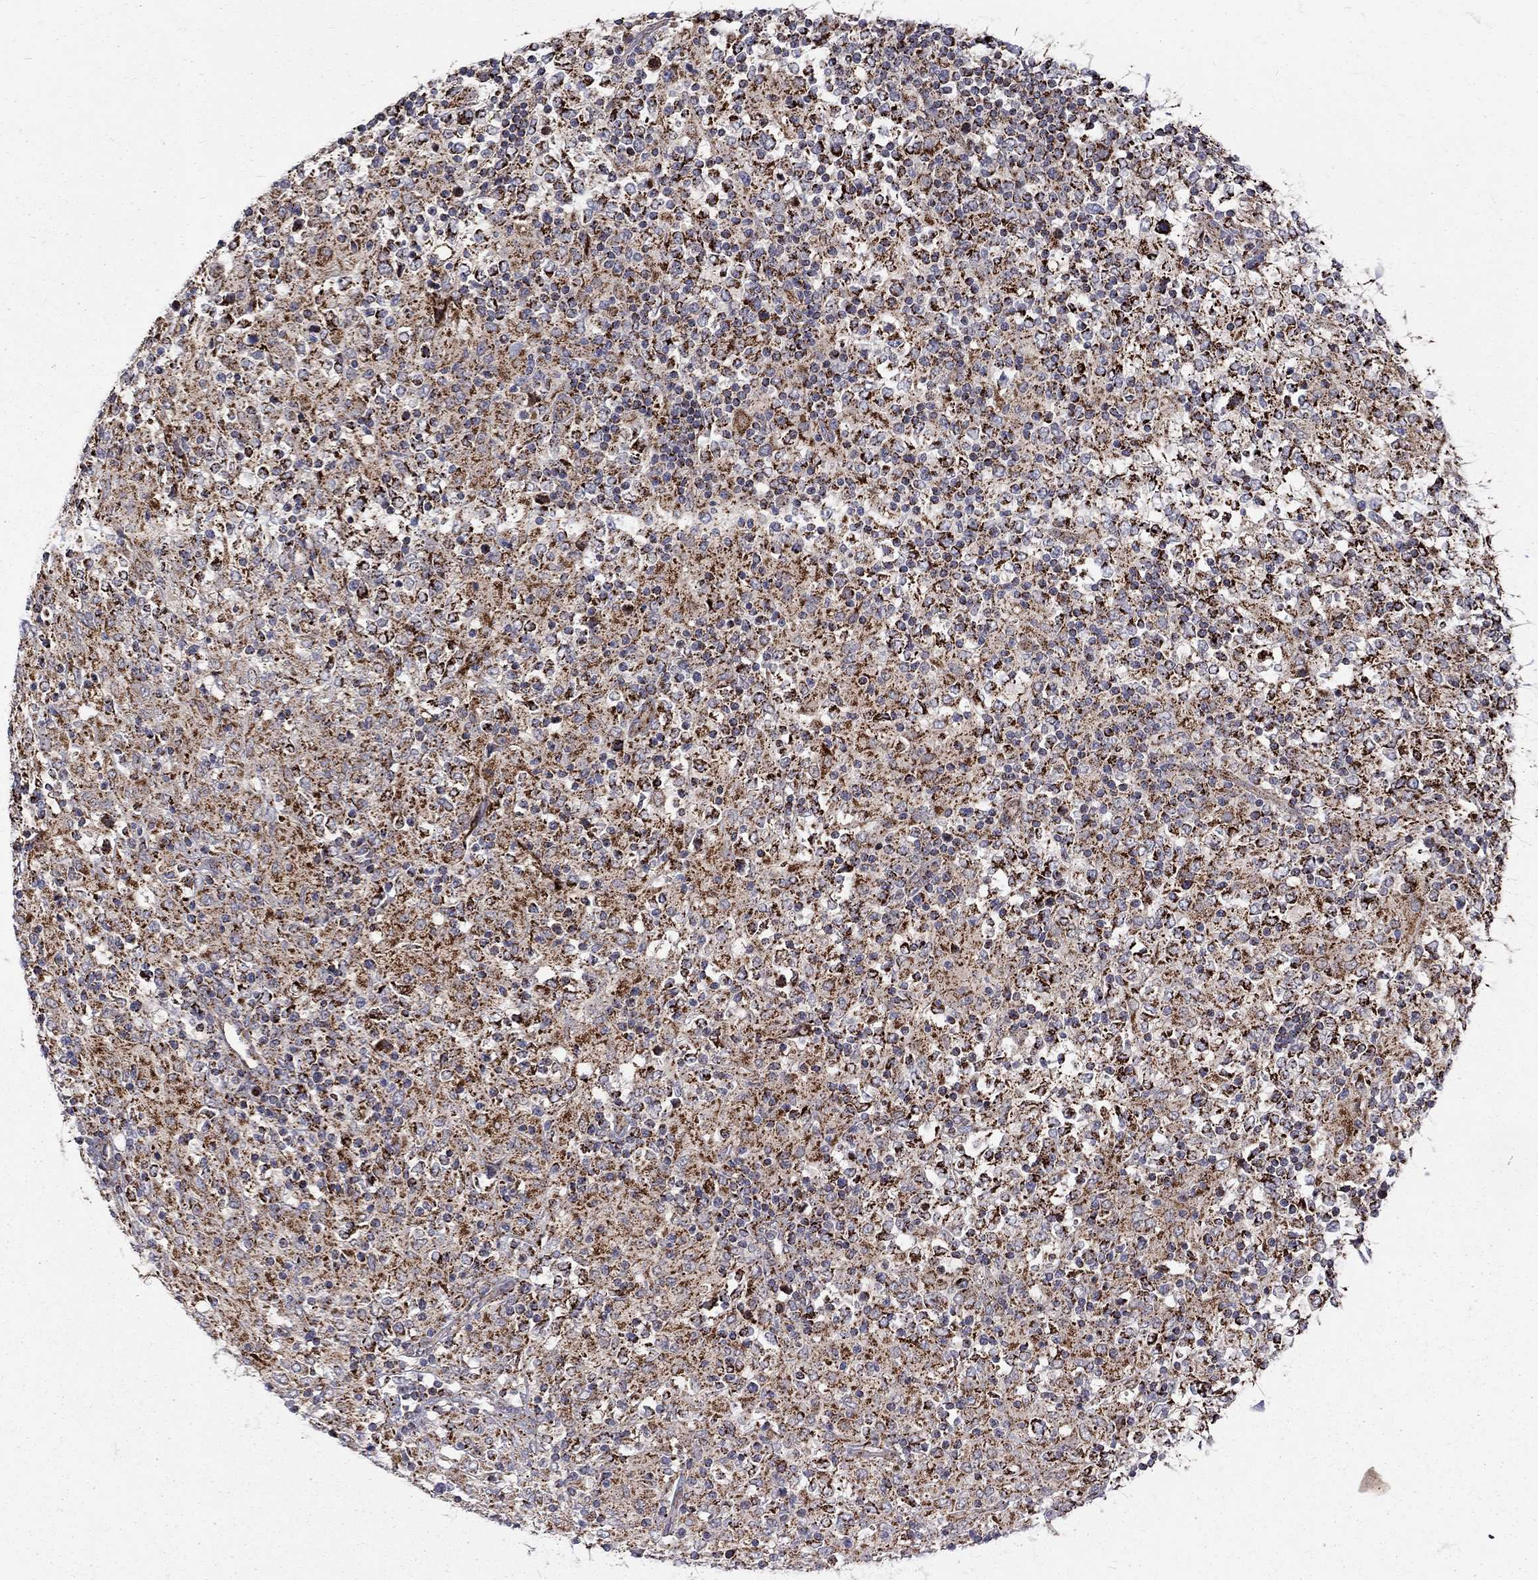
{"staining": {"intensity": "strong", "quantity": ">75%", "location": "cytoplasmic/membranous"}, "tissue": "lymphoma", "cell_type": "Tumor cells", "image_type": "cancer", "snomed": [{"axis": "morphology", "description": "Malignant lymphoma, non-Hodgkin's type, High grade"}, {"axis": "topography", "description": "Lymph node"}], "caption": "The immunohistochemical stain shows strong cytoplasmic/membranous positivity in tumor cells of lymphoma tissue.", "gene": "ALDH1B1", "patient": {"sex": "female", "age": 84}}